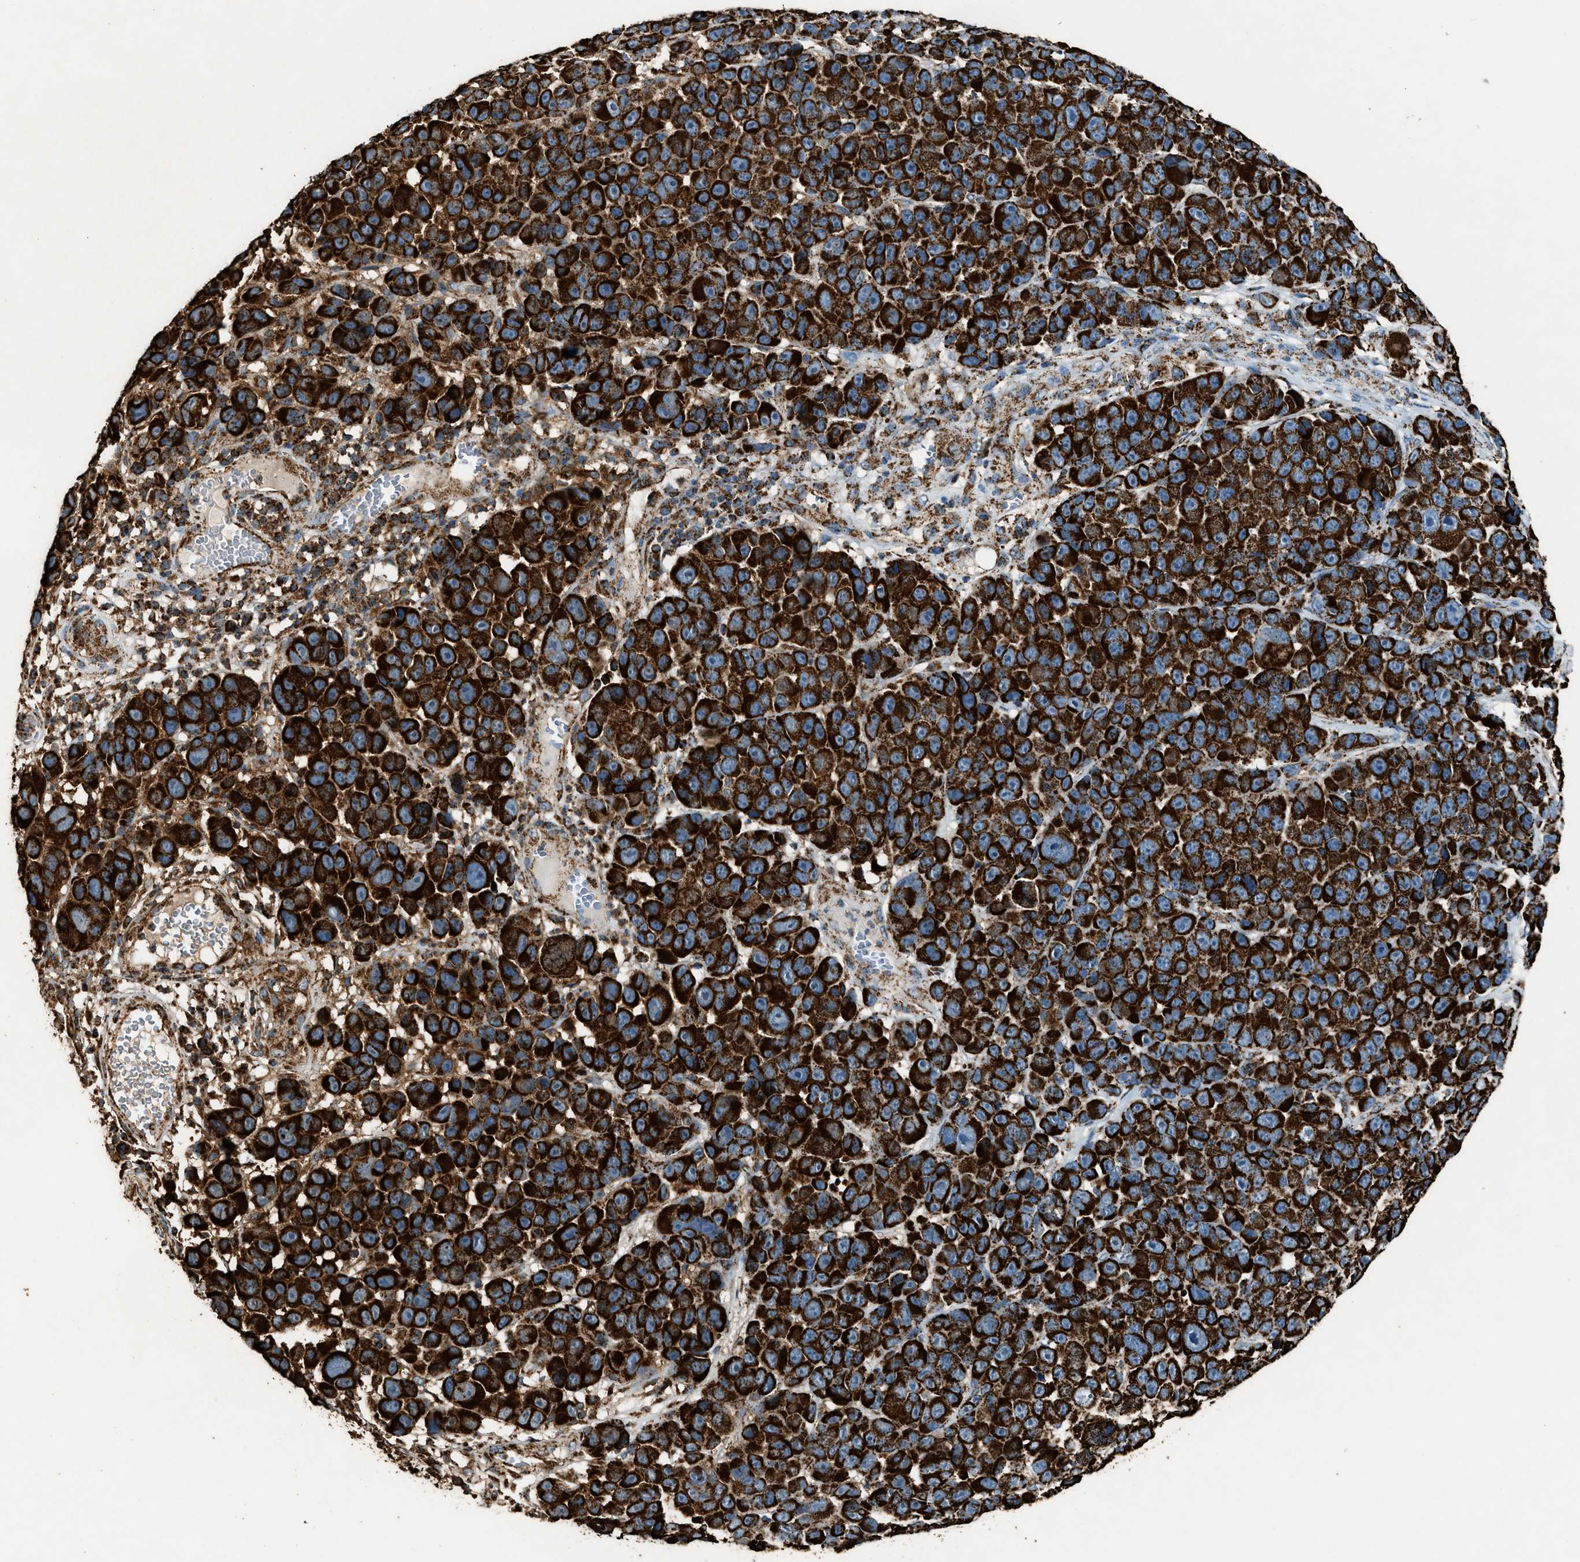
{"staining": {"intensity": "strong", "quantity": ">75%", "location": "cytoplasmic/membranous"}, "tissue": "melanoma", "cell_type": "Tumor cells", "image_type": "cancer", "snomed": [{"axis": "morphology", "description": "Malignant melanoma, NOS"}, {"axis": "topography", "description": "Skin"}], "caption": "This image displays melanoma stained with immunohistochemistry (IHC) to label a protein in brown. The cytoplasmic/membranous of tumor cells show strong positivity for the protein. Nuclei are counter-stained blue.", "gene": "MDH2", "patient": {"sex": "male", "age": 53}}